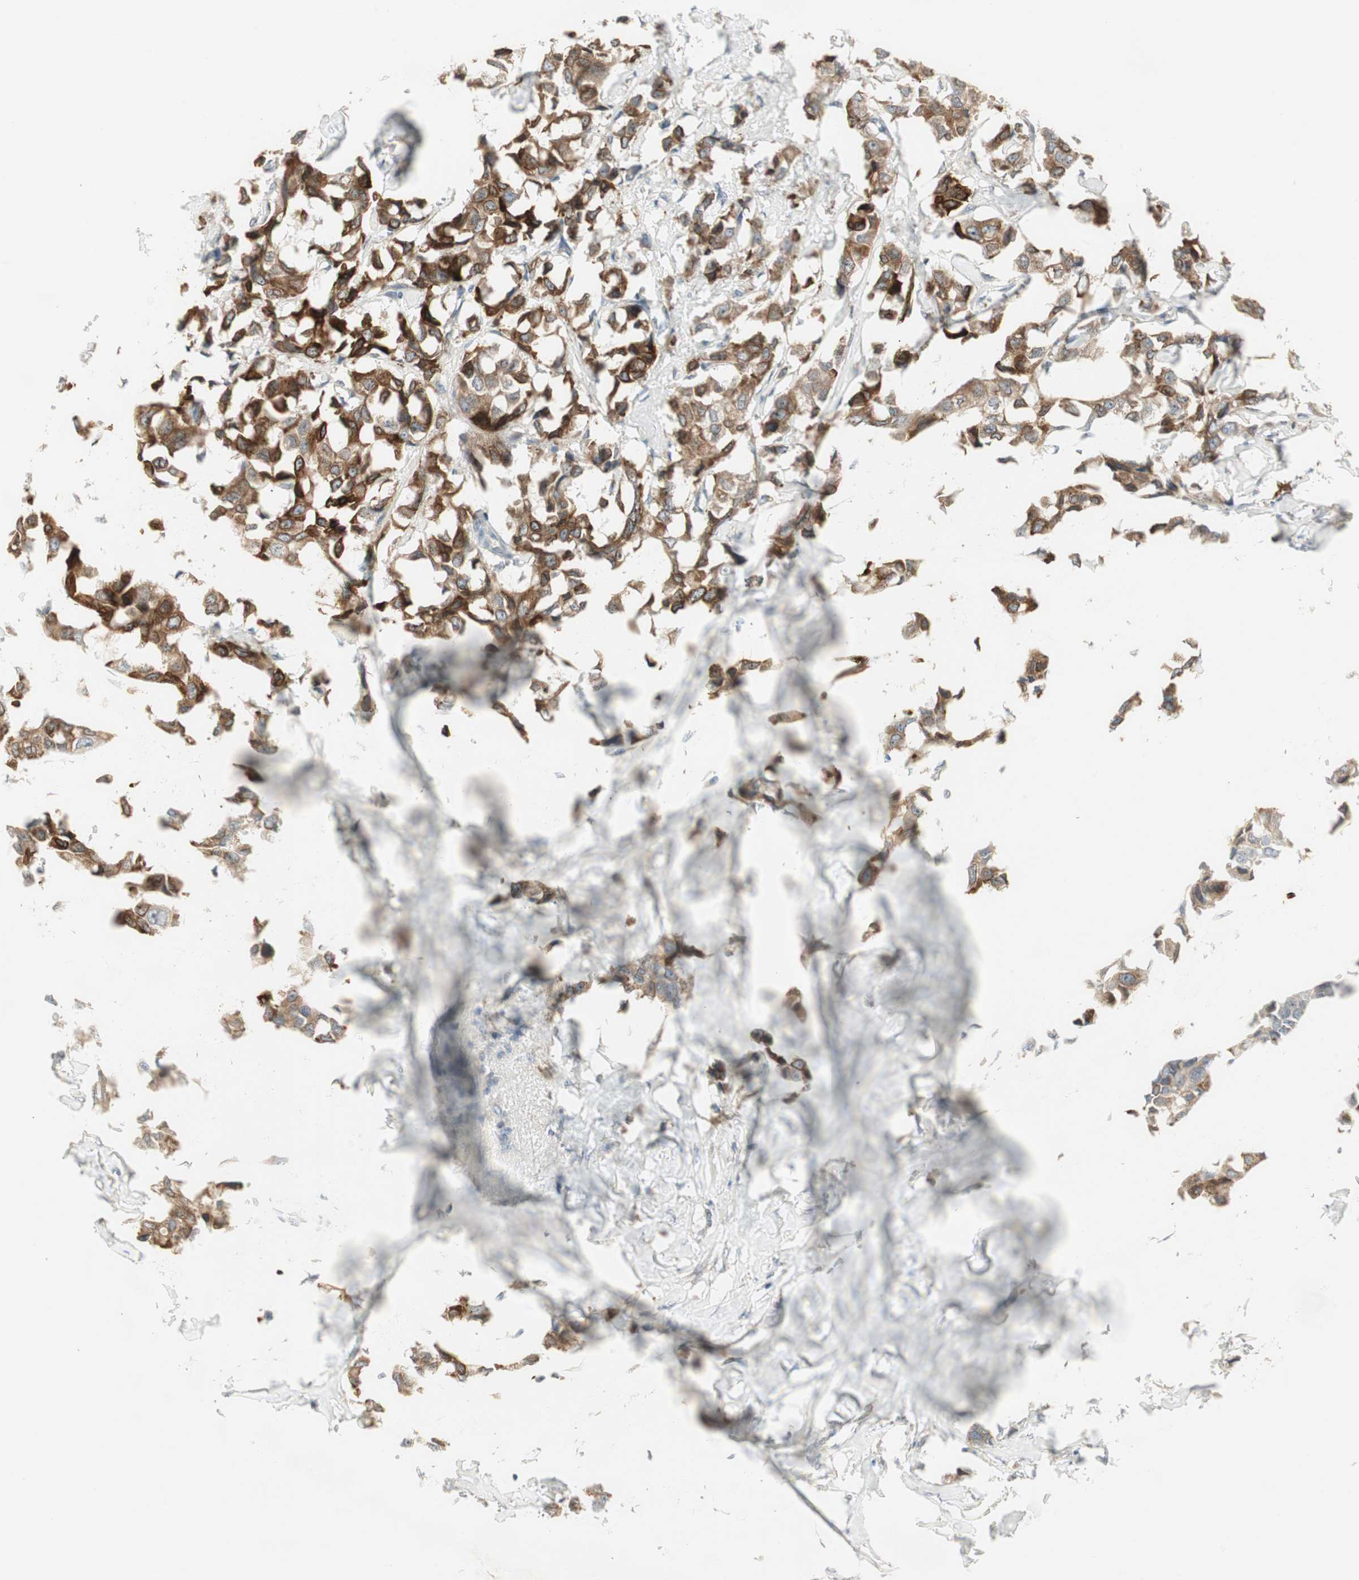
{"staining": {"intensity": "strong", "quantity": ">75%", "location": "cytoplasmic/membranous"}, "tissue": "breast cancer", "cell_type": "Tumor cells", "image_type": "cancer", "snomed": [{"axis": "morphology", "description": "Duct carcinoma"}, {"axis": "topography", "description": "Breast"}], "caption": "Immunohistochemical staining of invasive ductal carcinoma (breast) shows high levels of strong cytoplasmic/membranous expression in approximately >75% of tumor cells.", "gene": "ZFP36", "patient": {"sex": "female", "age": 80}}